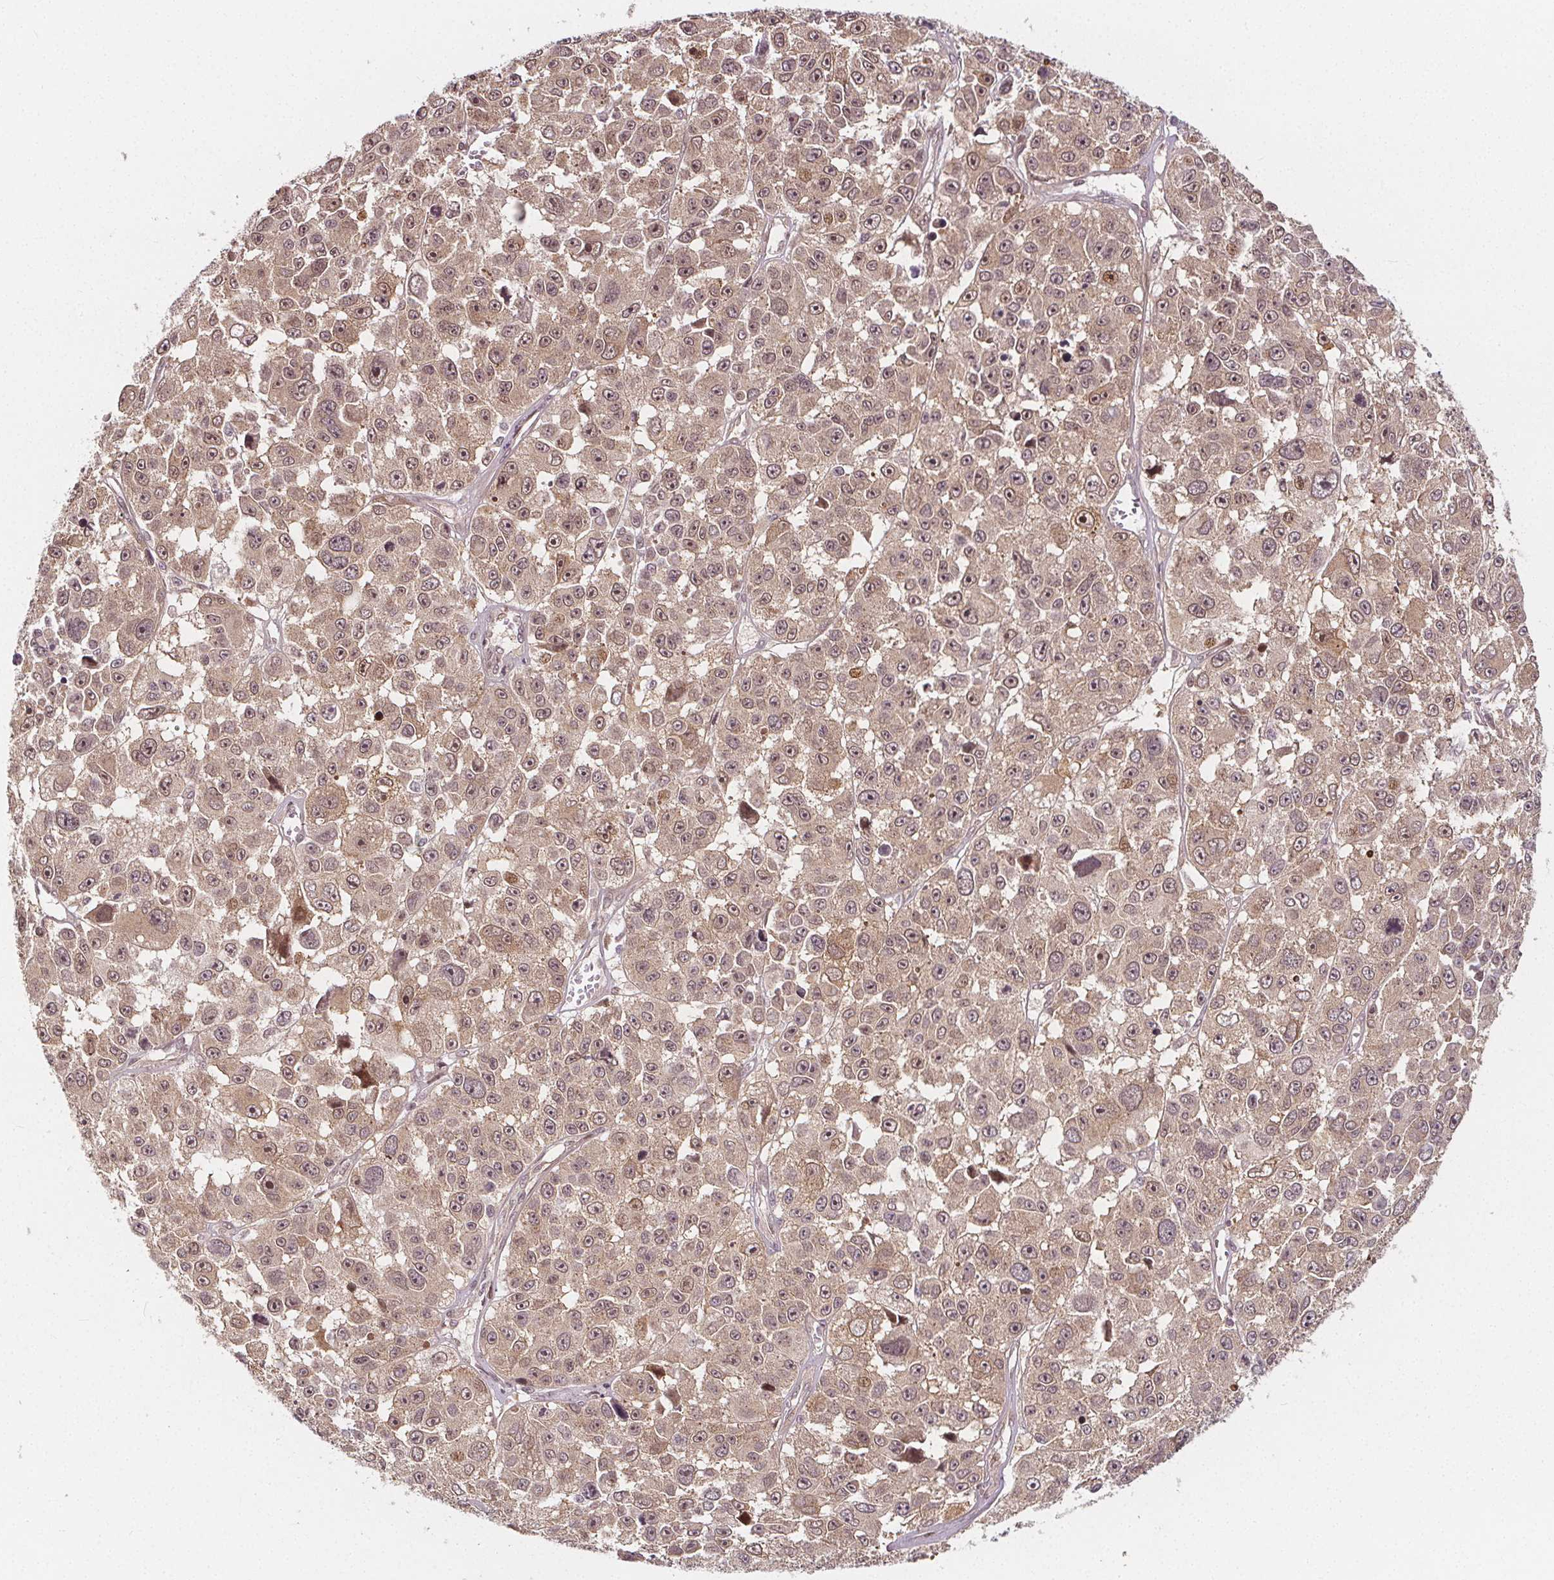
{"staining": {"intensity": "weak", "quantity": ">75%", "location": "cytoplasmic/membranous,nuclear"}, "tissue": "melanoma", "cell_type": "Tumor cells", "image_type": "cancer", "snomed": [{"axis": "morphology", "description": "Malignant melanoma, NOS"}, {"axis": "topography", "description": "Skin"}], "caption": "IHC image of melanoma stained for a protein (brown), which shows low levels of weak cytoplasmic/membranous and nuclear expression in about >75% of tumor cells.", "gene": "AKT1S1", "patient": {"sex": "female", "age": 66}}